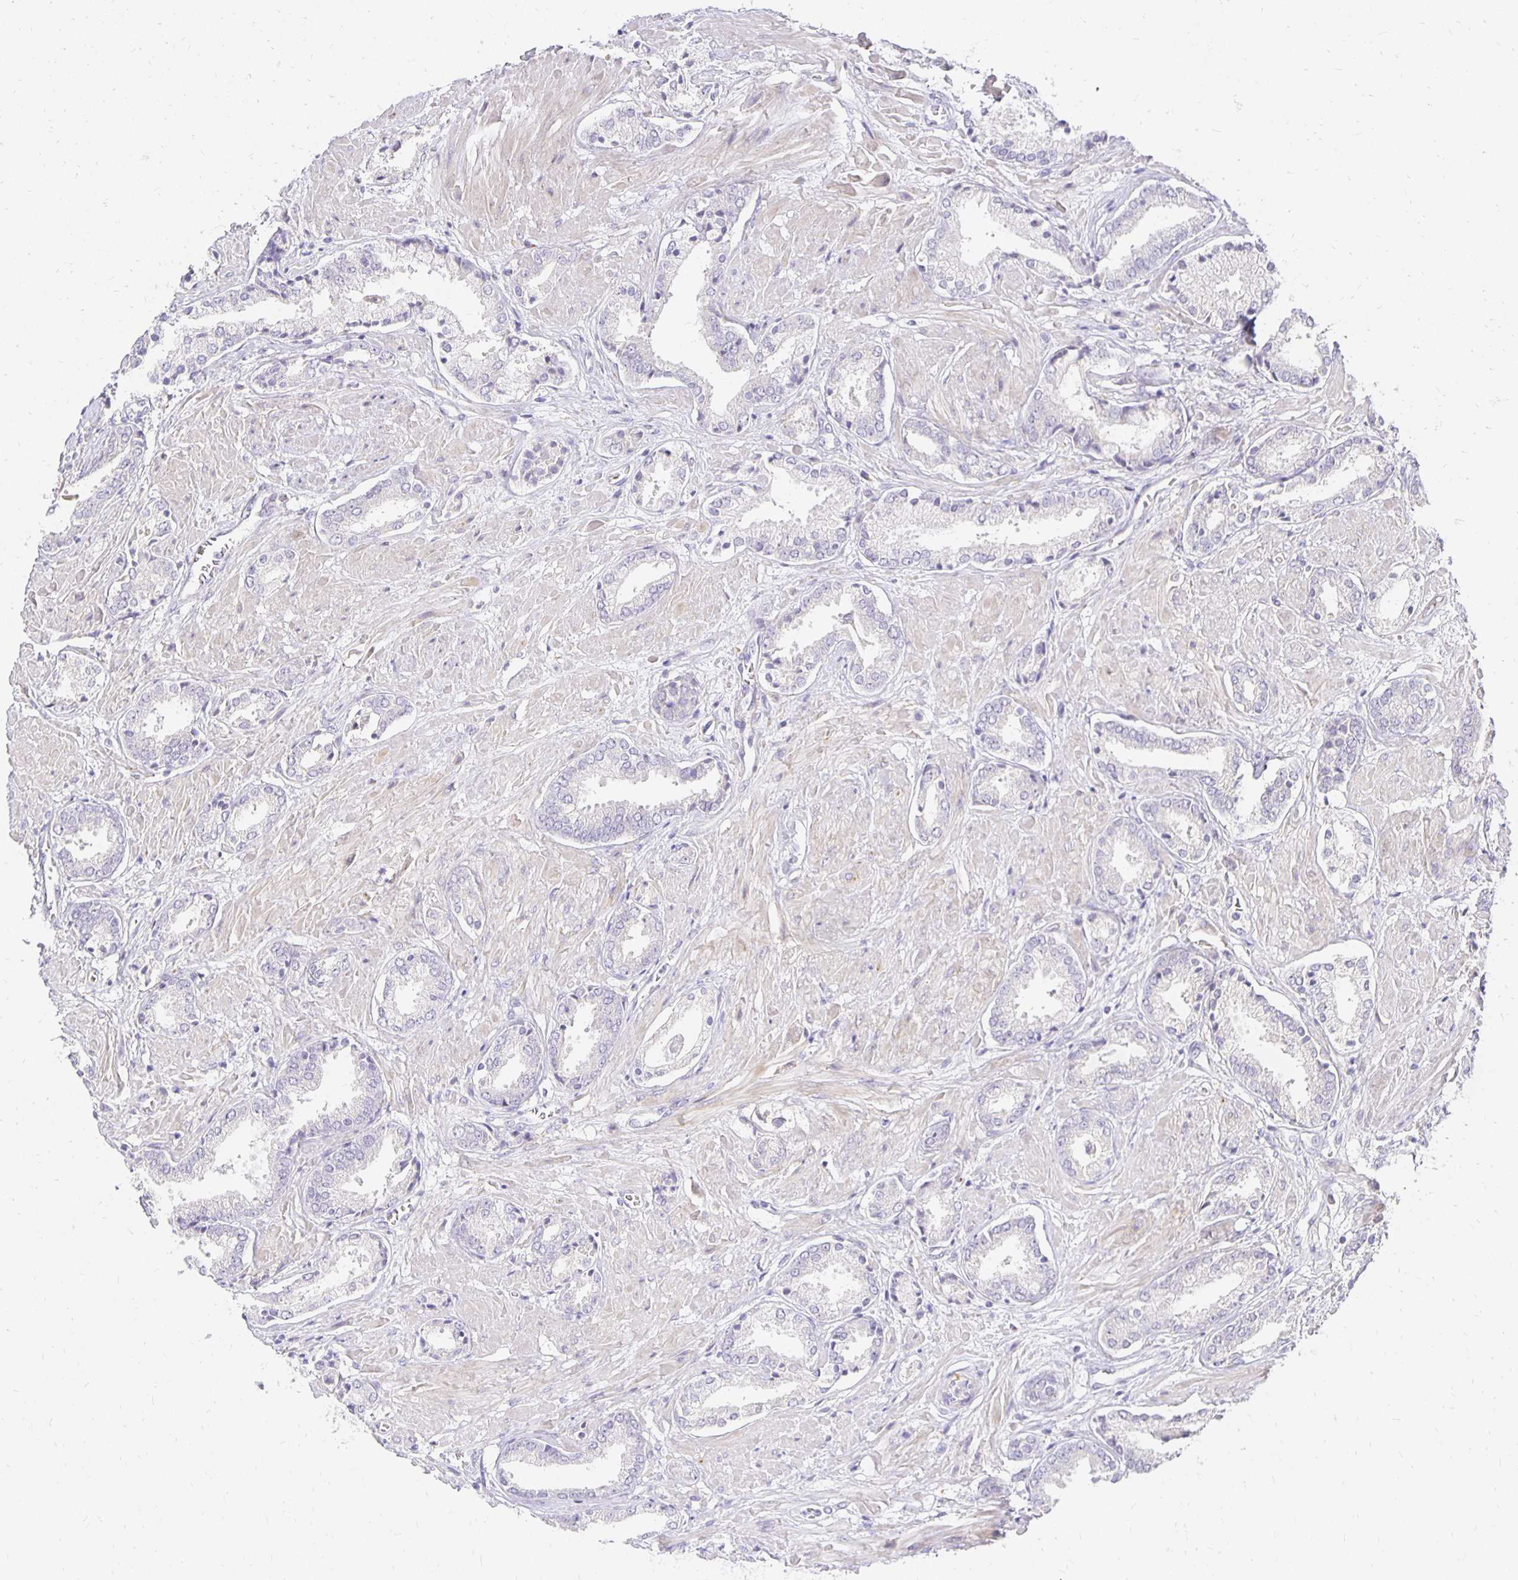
{"staining": {"intensity": "negative", "quantity": "none", "location": "none"}, "tissue": "prostate cancer", "cell_type": "Tumor cells", "image_type": "cancer", "snomed": [{"axis": "morphology", "description": "Adenocarcinoma, High grade"}, {"axis": "topography", "description": "Prostate"}], "caption": "A micrograph of human prostate adenocarcinoma (high-grade) is negative for staining in tumor cells.", "gene": "PLOD1", "patient": {"sex": "male", "age": 56}}